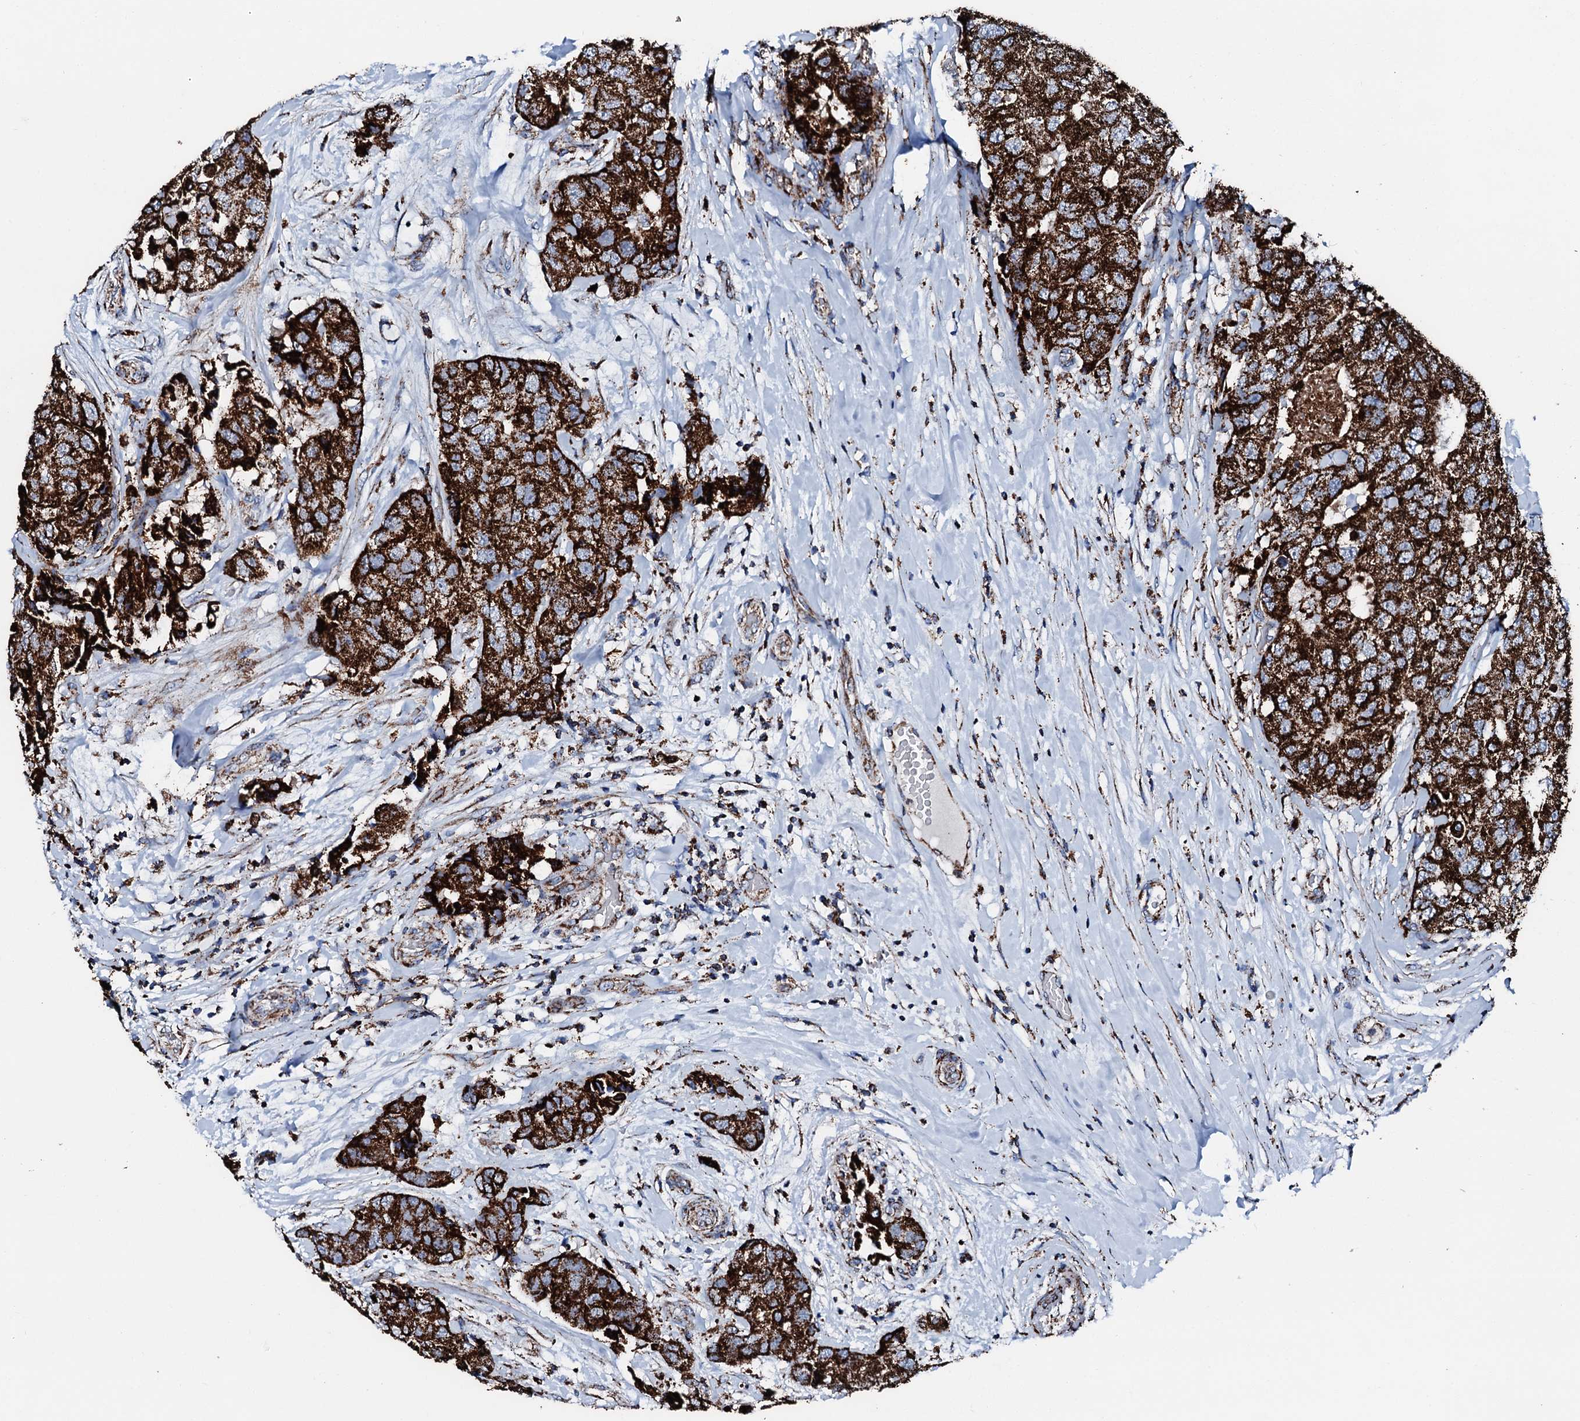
{"staining": {"intensity": "strong", "quantity": ">75%", "location": "cytoplasmic/membranous"}, "tissue": "breast cancer", "cell_type": "Tumor cells", "image_type": "cancer", "snomed": [{"axis": "morphology", "description": "Duct carcinoma"}, {"axis": "topography", "description": "Breast"}], "caption": "Strong cytoplasmic/membranous protein positivity is identified in about >75% of tumor cells in breast cancer (intraductal carcinoma). (DAB = brown stain, brightfield microscopy at high magnification).", "gene": "HADH", "patient": {"sex": "female", "age": 62}}